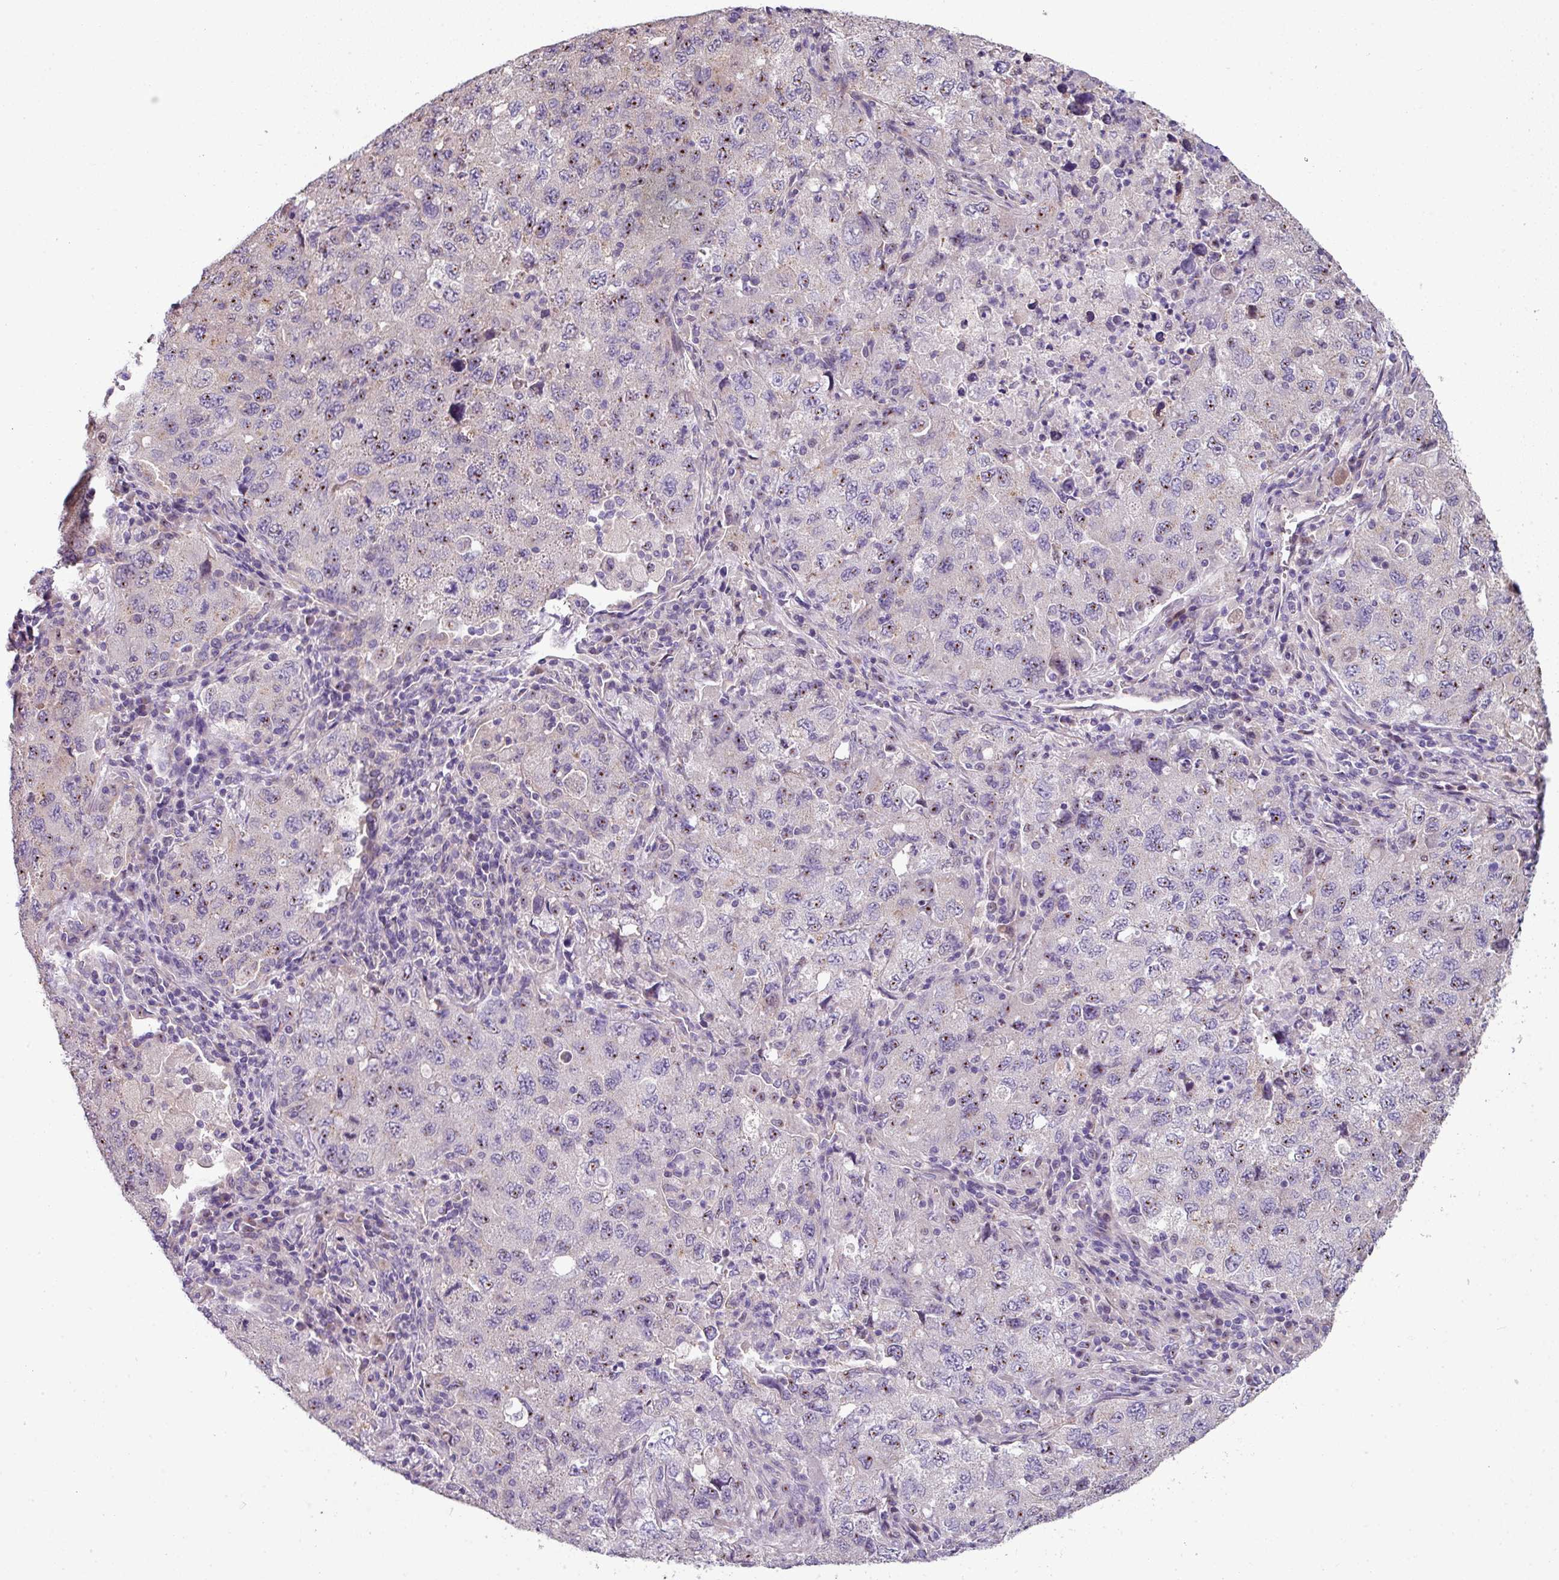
{"staining": {"intensity": "weak", "quantity": "25%-75%", "location": "nuclear"}, "tissue": "lung cancer", "cell_type": "Tumor cells", "image_type": "cancer", "snomed": [{"axis": "morphology", "description": "Adenocarcinoma, NOS"}, {"axis": "topography", "description": "Lung"}], "caption": "Lung cancer stained with IHC exhibits weak nuclear staining in about 25%-75% of tumor cells.", "gene": "LRRC9", "patient": {"sex": "female", "age": 57}}